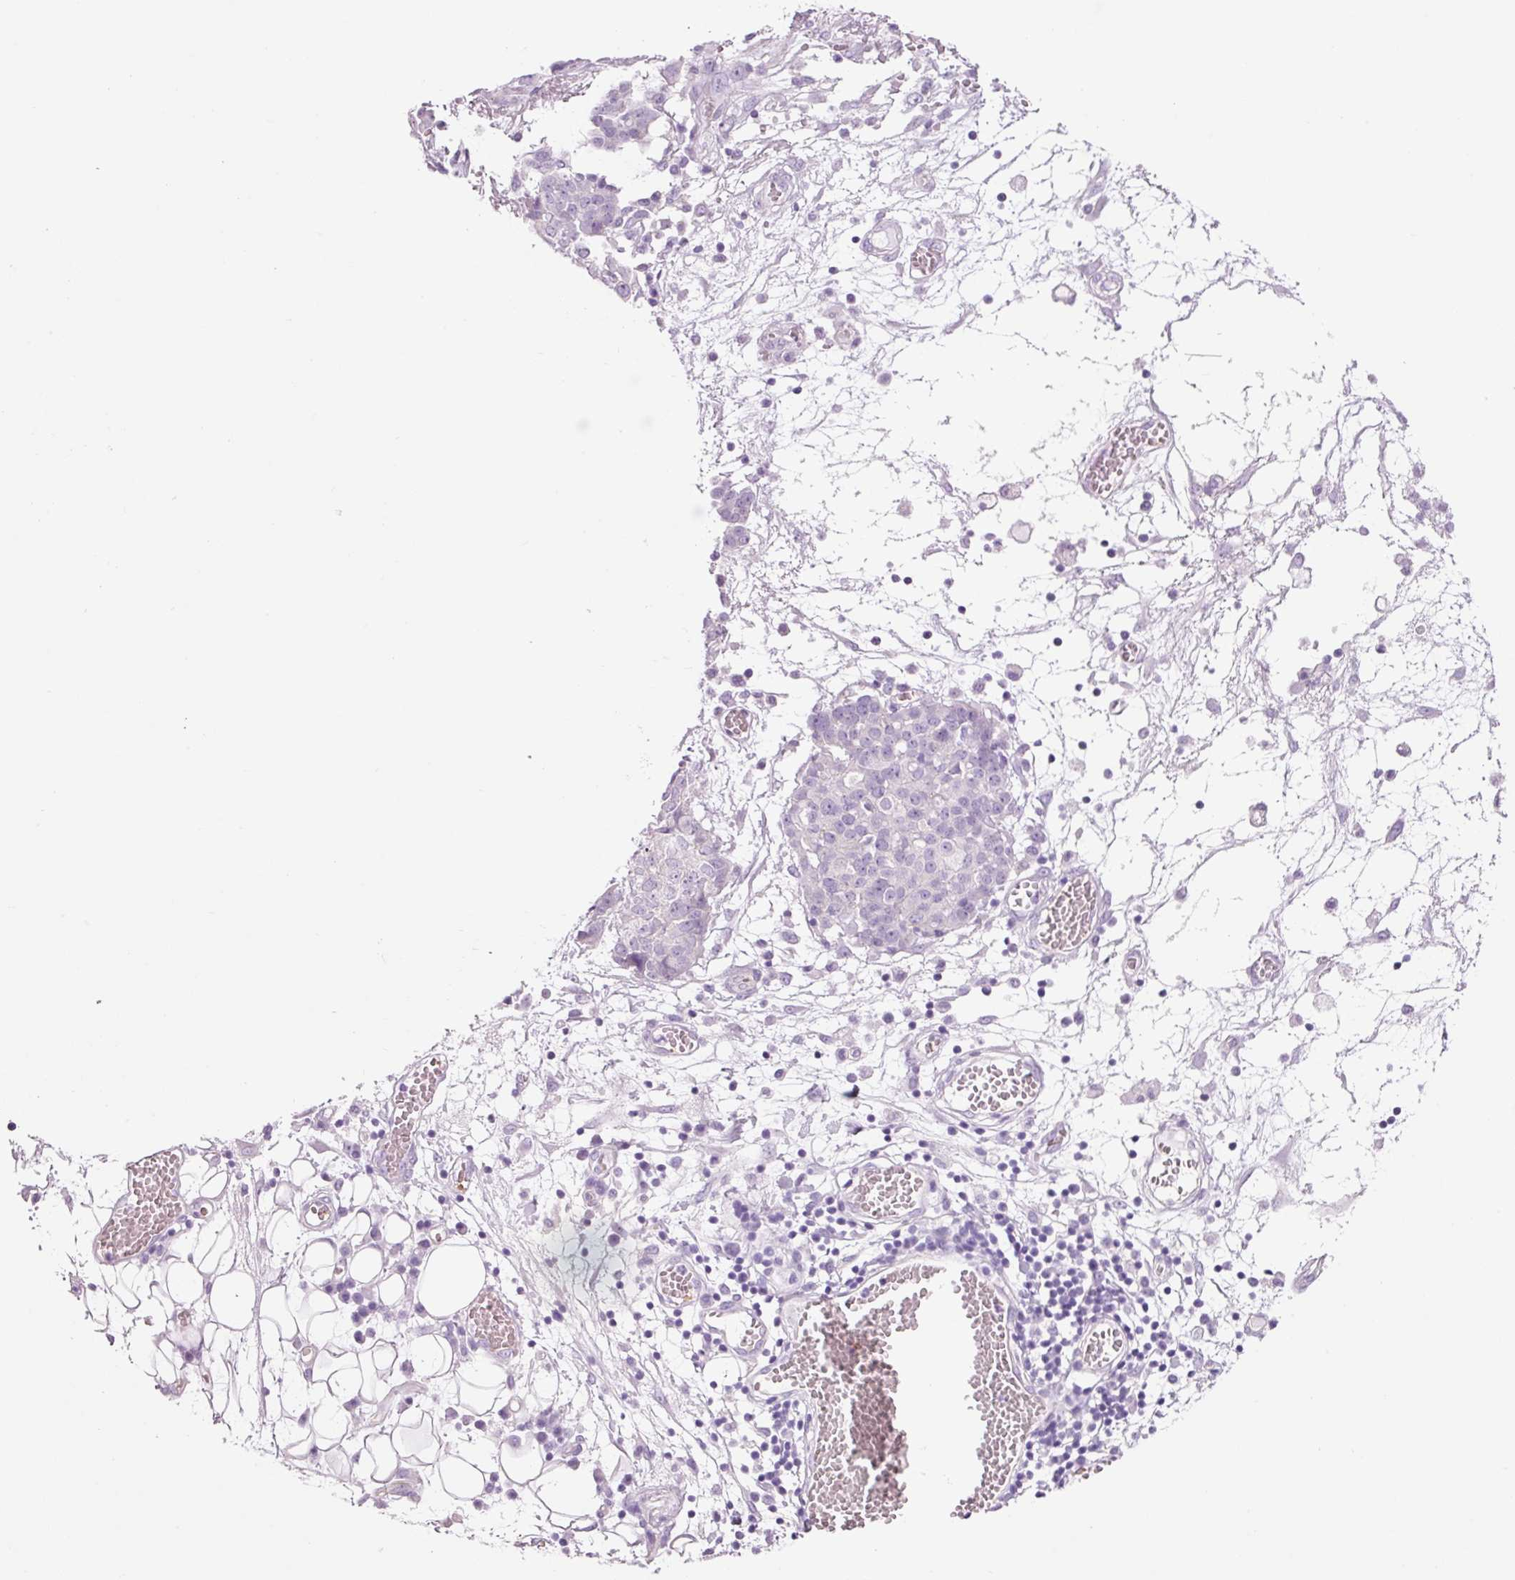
{"staining": {"intensity": "negative", "quantity": "none", "location": "none"}, "tissue": "ovarian cancer", "cell_type": "Tumor cells", "image_type": "cancer", "snomed": [{"axis": "morphology", "description": "Cystadenocarcinoma, serous, NOS"}, {"axis": "topography", "description": "Soft tissue"}, {"axis": "topography", "description": "Ovary"}], "caption": "A high-resolution photomicrograph shows immunohistochemistry staining of ovarian cancer, which shows no significant staining in tumor cells. Nuclei are stained in blue.", "gene": "HSPA4L", "patient": {"sex": "female", "age": 57}}